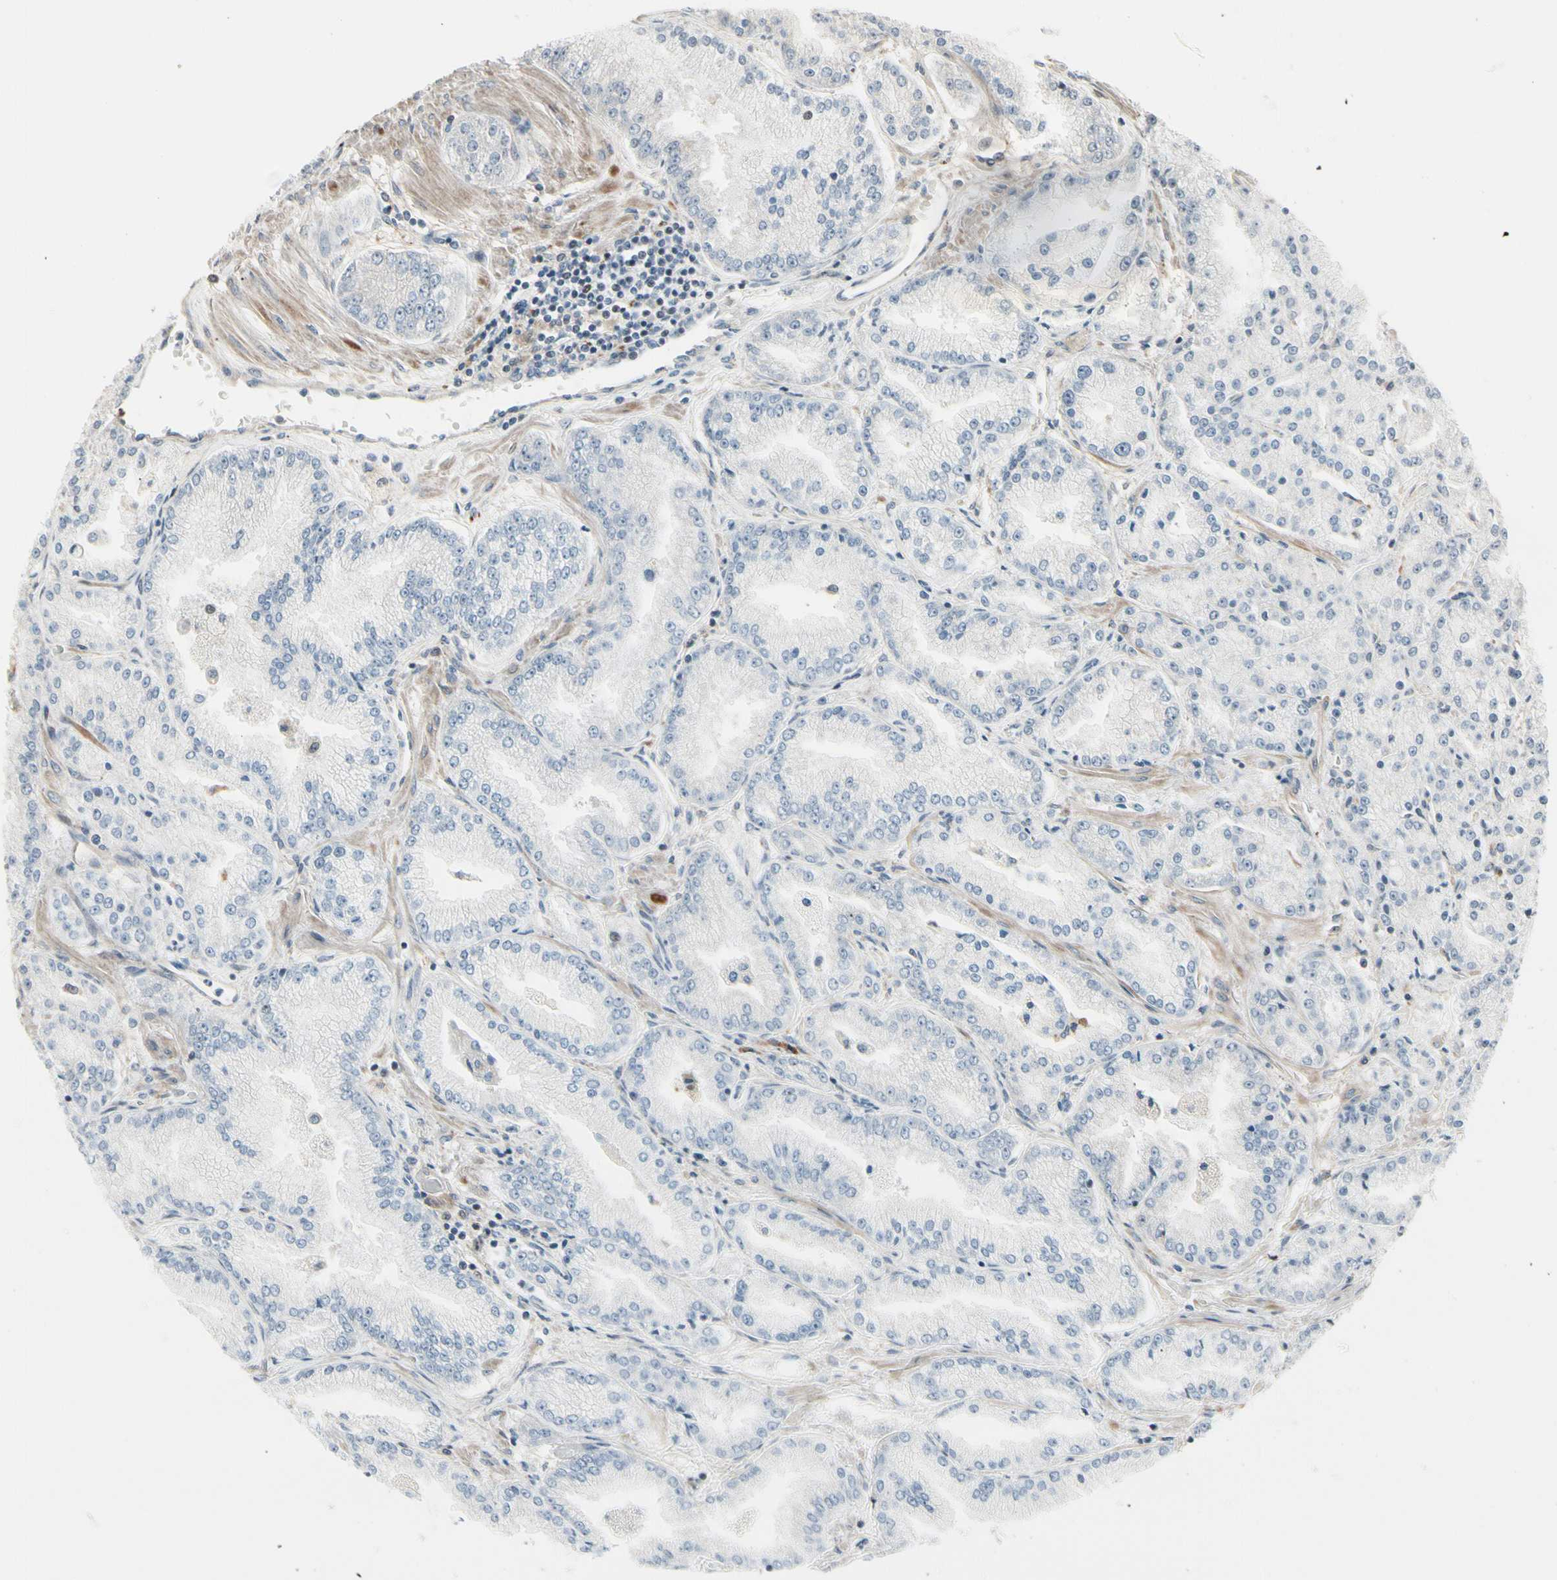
{"staining": {"intensity": "negative", "quantity": "none", "location": "none"}, "tissue": "prostate cancer", "cell_type": "Tumor cells", "image_type": "cancer", "snomed": [{"axis": "morphology", "description": "Adenocarcinoma, High grade"}, {"axis": "topography", "description": "Prostate"}], "caption": "IHC histopathology image of neoplastic tissue: human prostate cancer stained with DAB (3,3'-diaminobenzidine) shows no significant protein expression in tumor cells.", "gene": "CSF1R", "patient": {"sex": "male", "age": 61}}